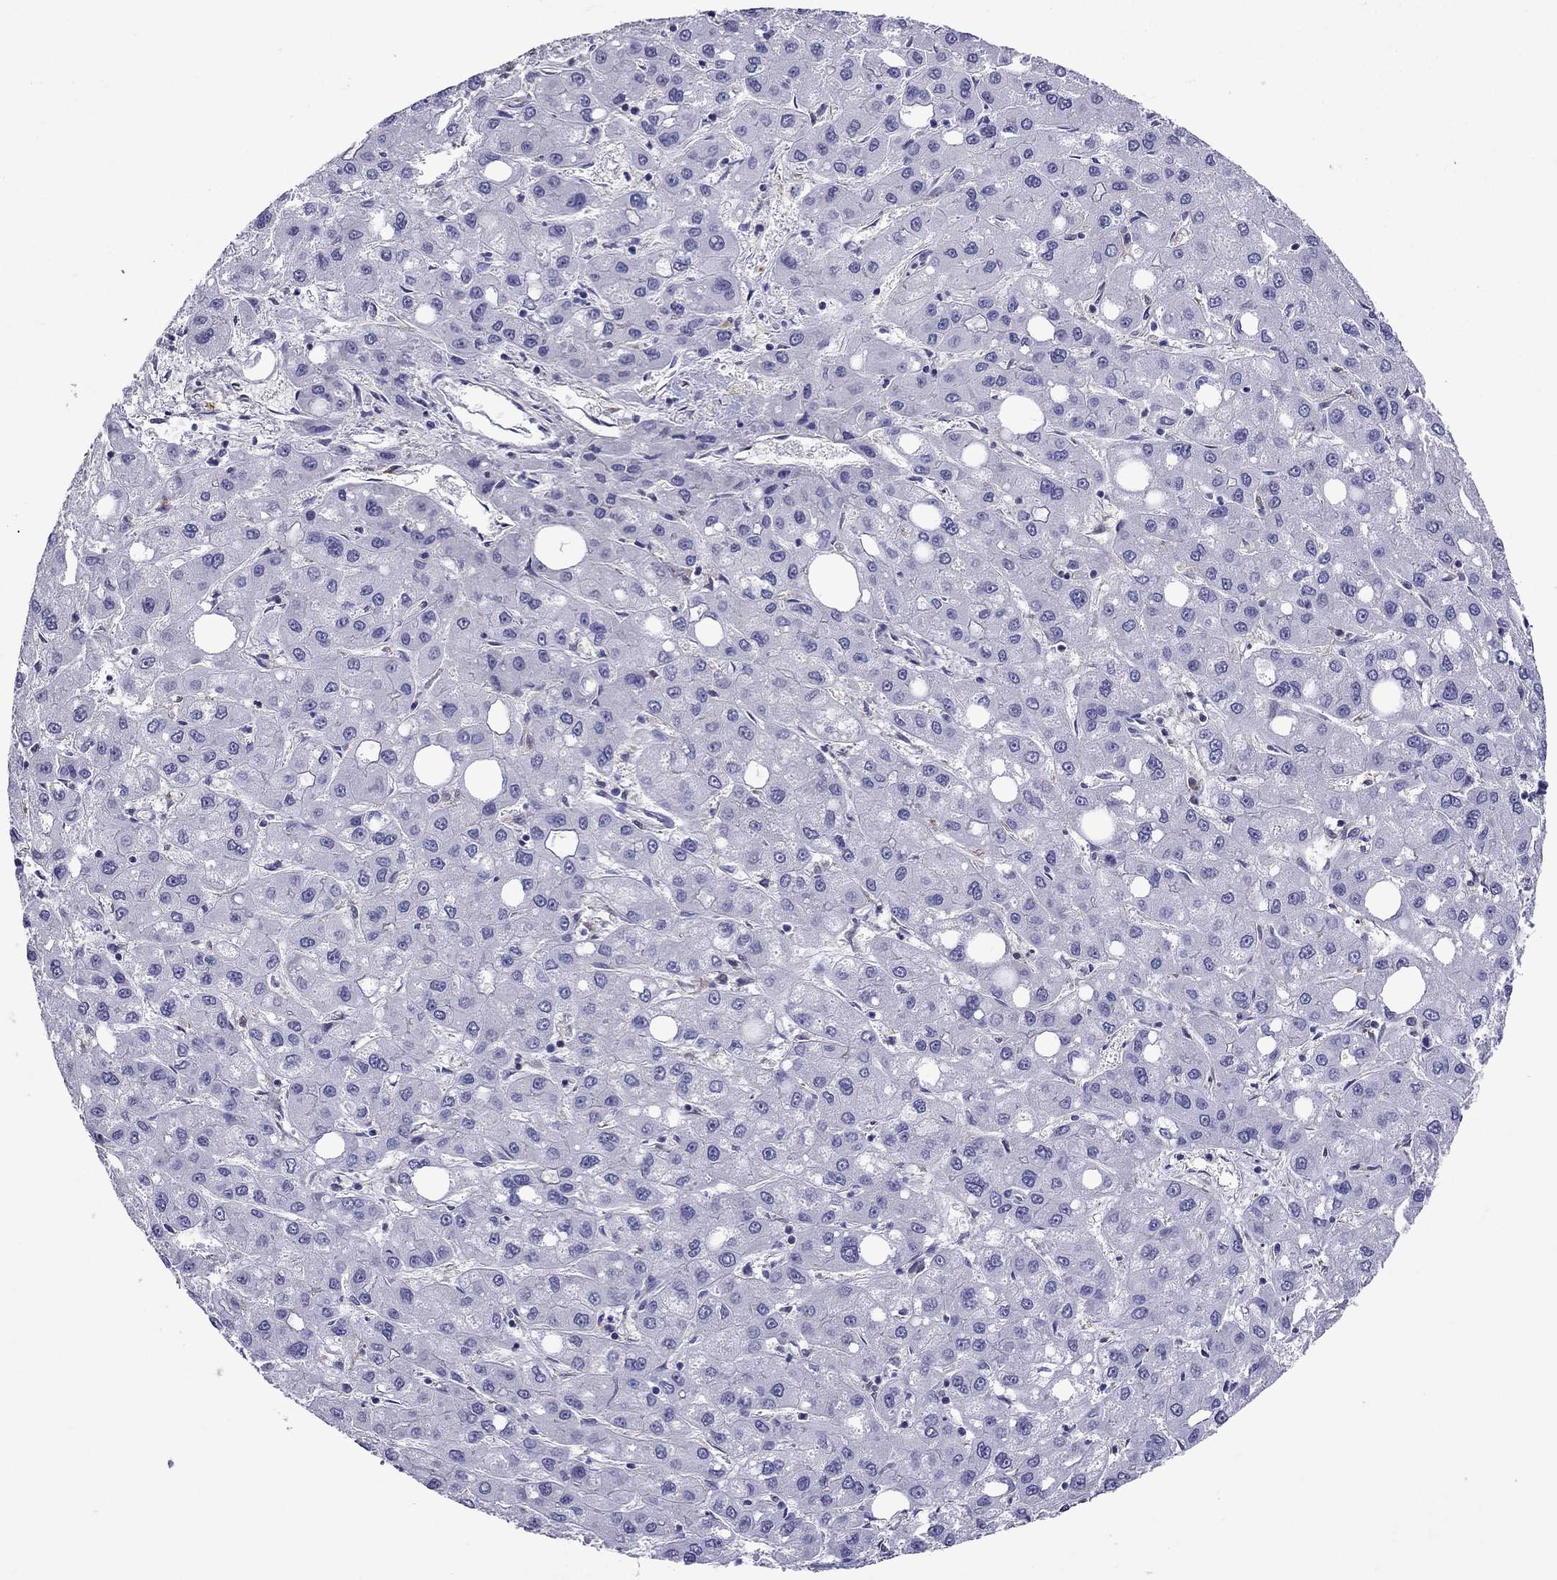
{"staining": {"intensity": "negative", "quantity": "none", "location": "none"}, "tissue": "liver cancer", "cell_type": "Tumor cells", "image_type": "cancer", "snomed": [{"axis": "morphology", "description": "Carcinoma, Hepatocellular, NOS"}, {"axis": "topography", "description": "Liver"}], "caption": "Immunohistochemistry (IHC) photomicrograph of neoplastic tissue: human liver cancer (hepatocellular carcinoma) stained with DAB shows no significant protein staining in tumor cells.", "gene": "GNAL", "patient": {"sex": "male", "age": 73}}